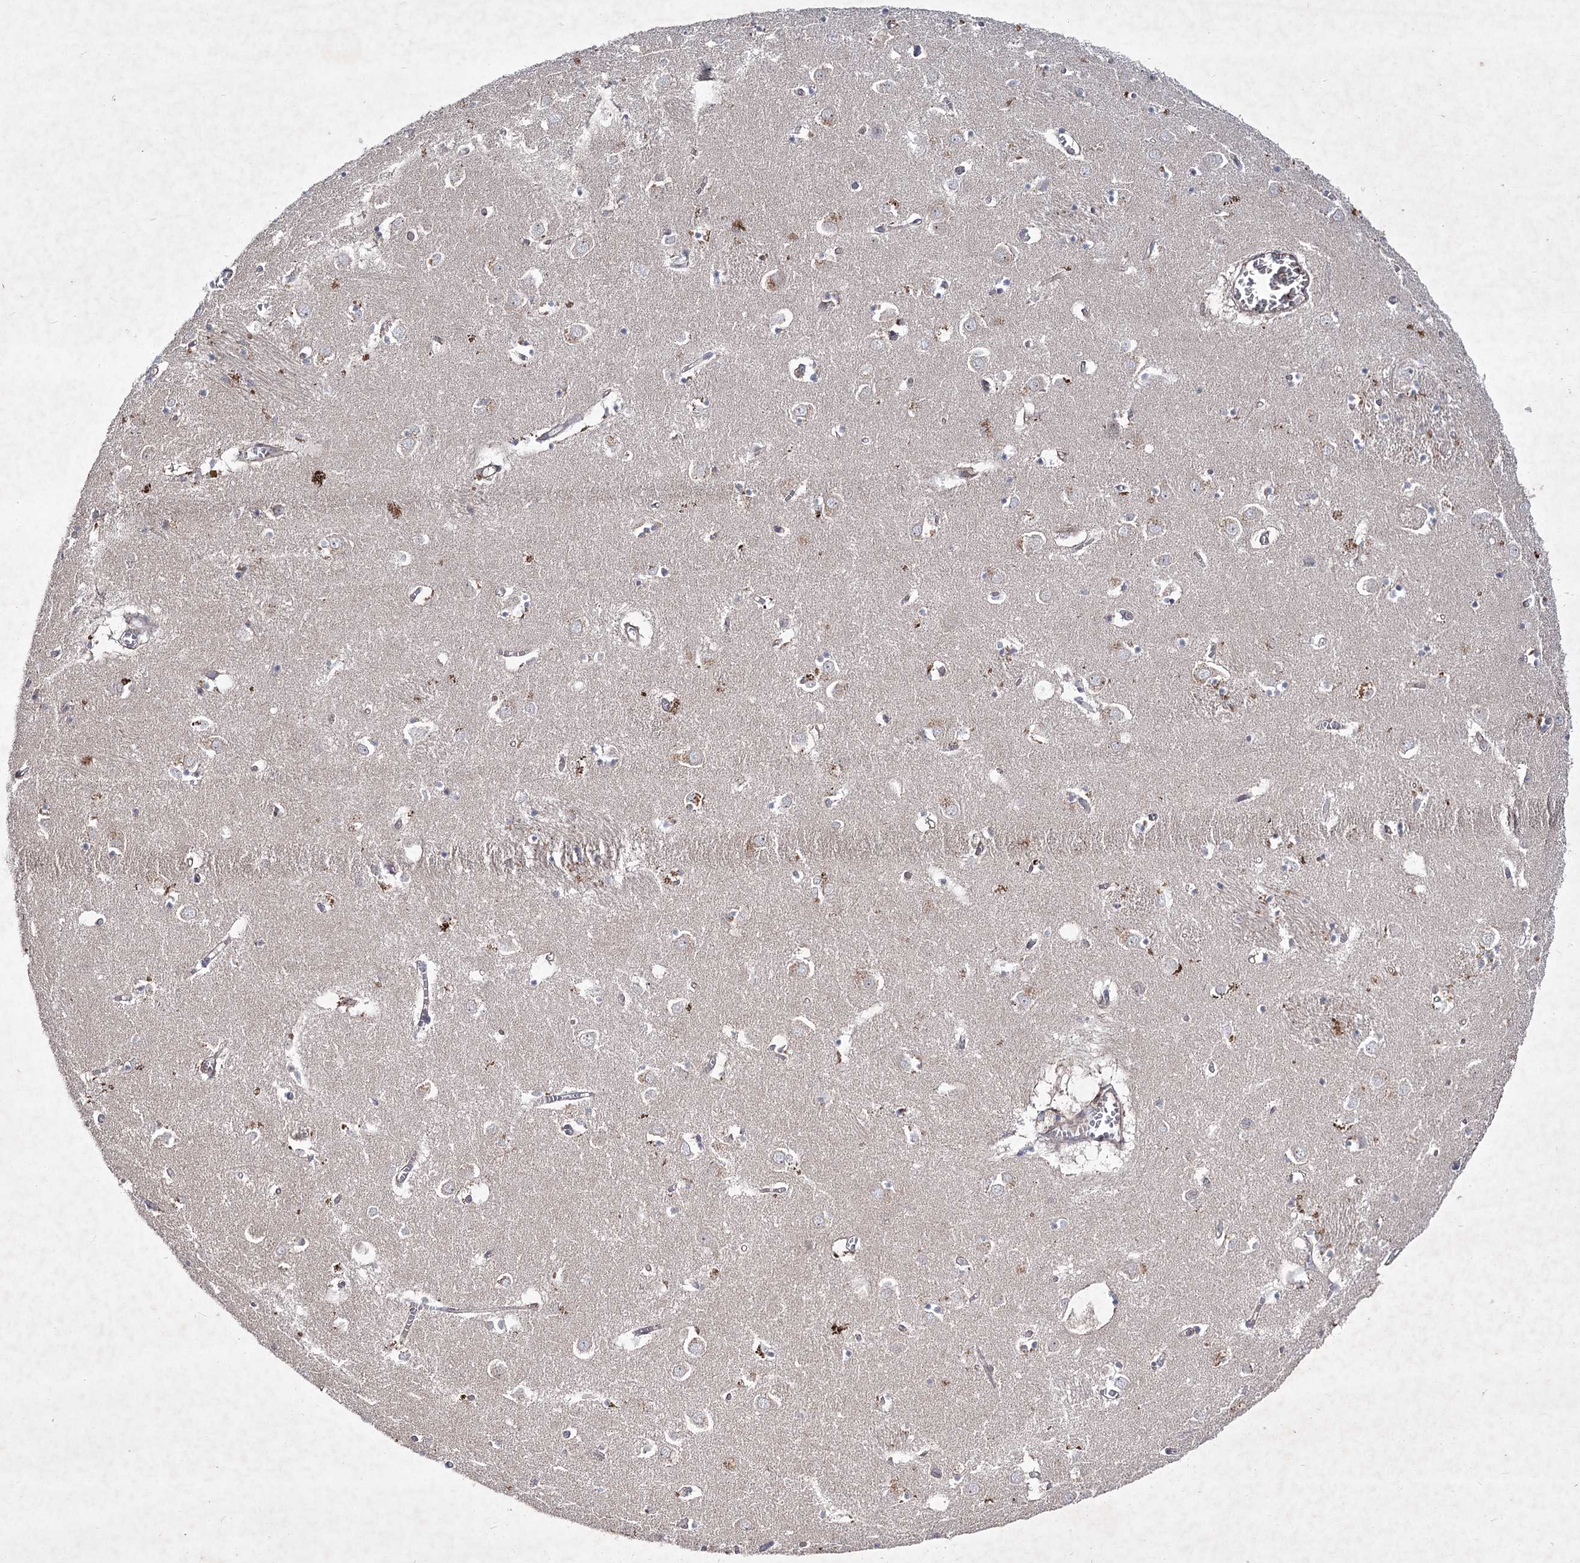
{"staining": {"intensity": "weak", "quantity": "<25%", "location": "cytoplasmic/membranous"}, "tissue": "caudate", "cell_type": "Glial cells", "image_type": "normal", "snomed": [{"axis": "morphology", "description": "Normal tissue, NOS"}, {"axis": "topography", "description": "Lateral ventricle wall"}], "caption": "Immunohistochemistry (IHC) histopathology image of benign caudate: human caudate stained with DAB displays no significant protein expression in glial cells.", "gene": "CIB2", "patient": {"sex": "male", "age": 70}}